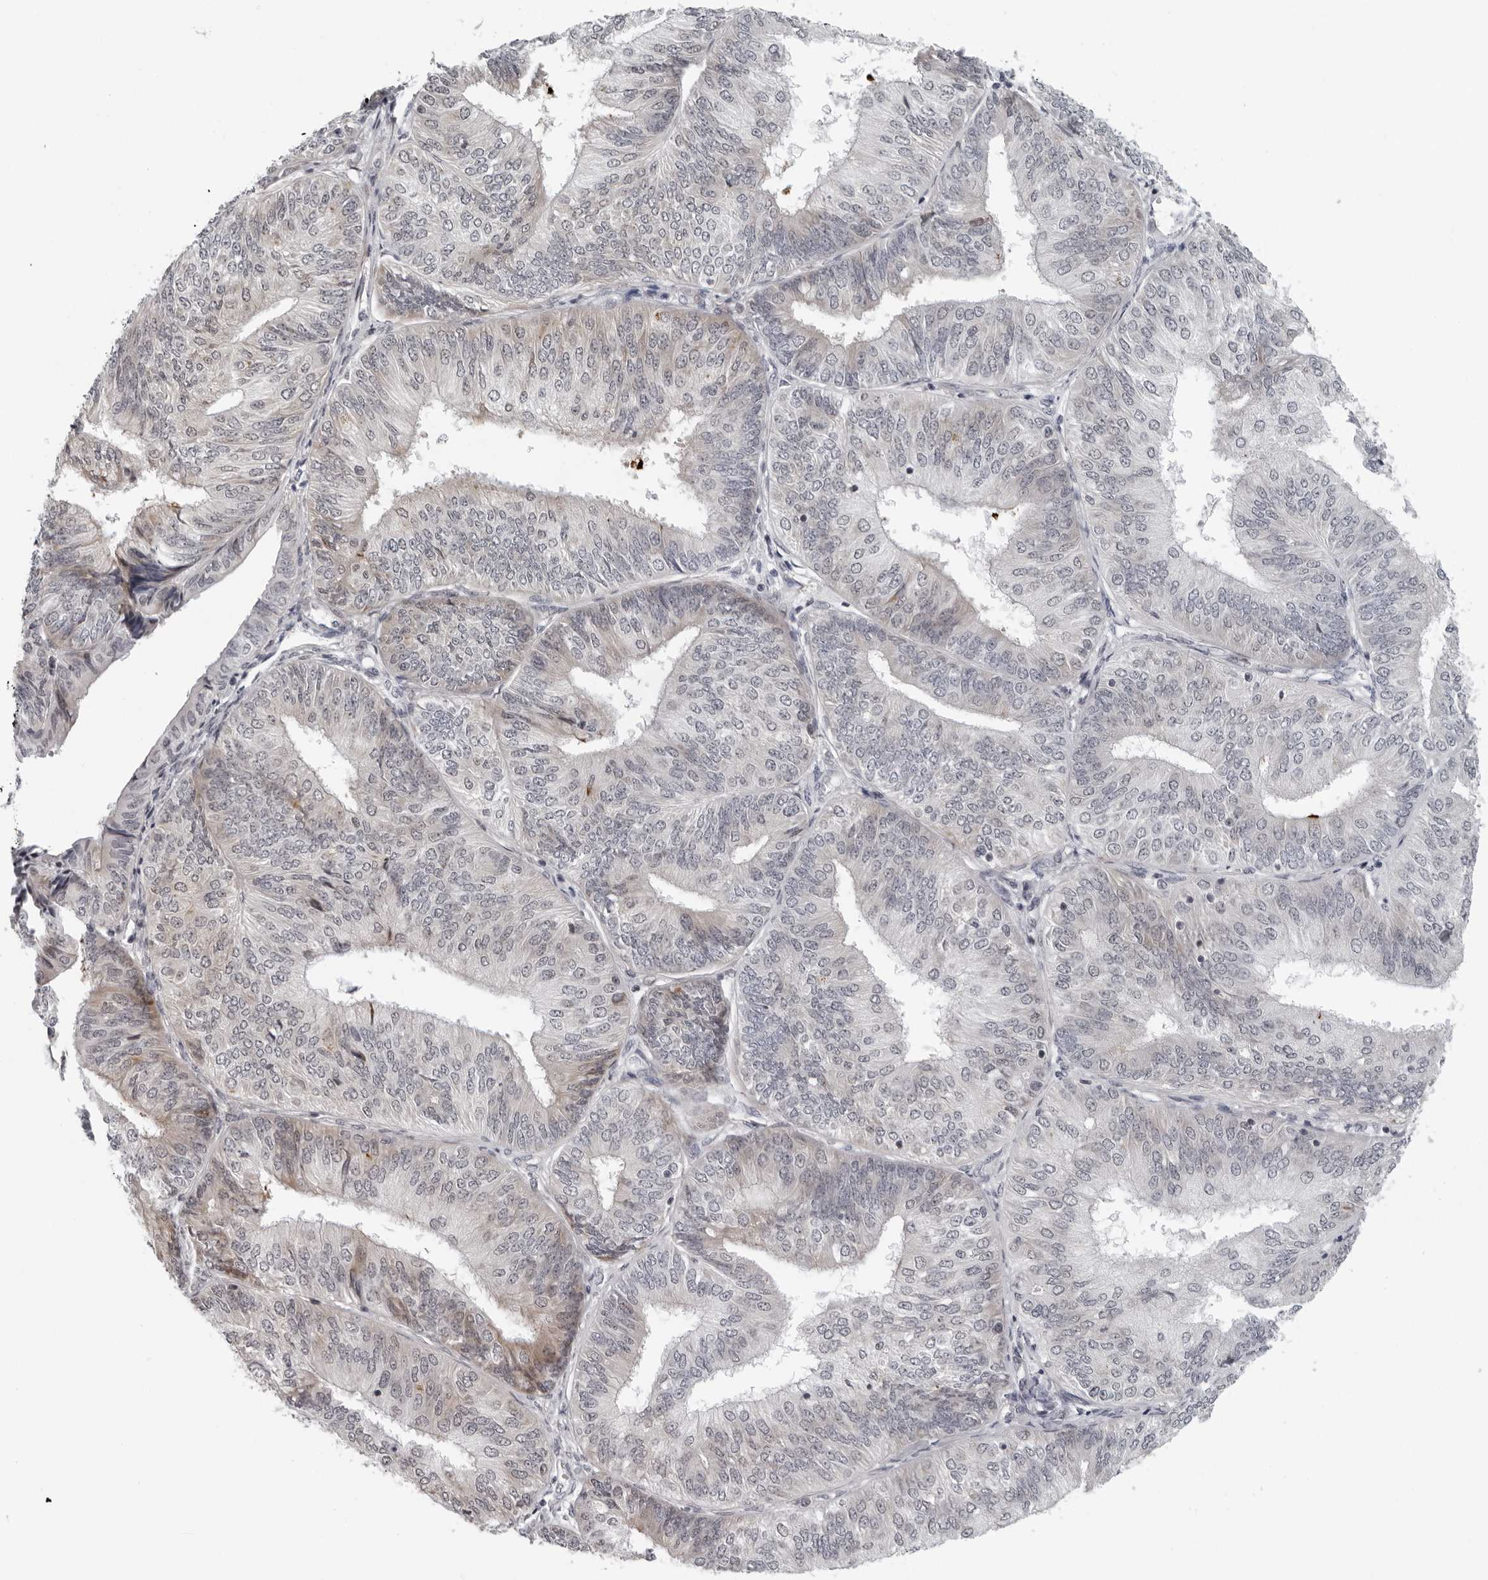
{"staining": {"intensity": "weak", "quantity": "<25%", "location": "cytoplasmic/membranous"}, "tissue": "endometrial cancer", "cell_type": "Tumor cells", "image_type": "cancer", "snomed": [{"axis": "morphology", "description": "Adenocarcinoma, NOS"}, {"axis": "topography", "description": "Endometrium"}], "caption": "Endometrial cancer was stained to show a protein in brown. There is no significant positivity in tumor cells. The staining is performed using DAB brown chromogen with nuclei counter-stained in using hematoxylin.", "gene": "PIP4K2C", "patient": {"sex": "female", "age": 58}}